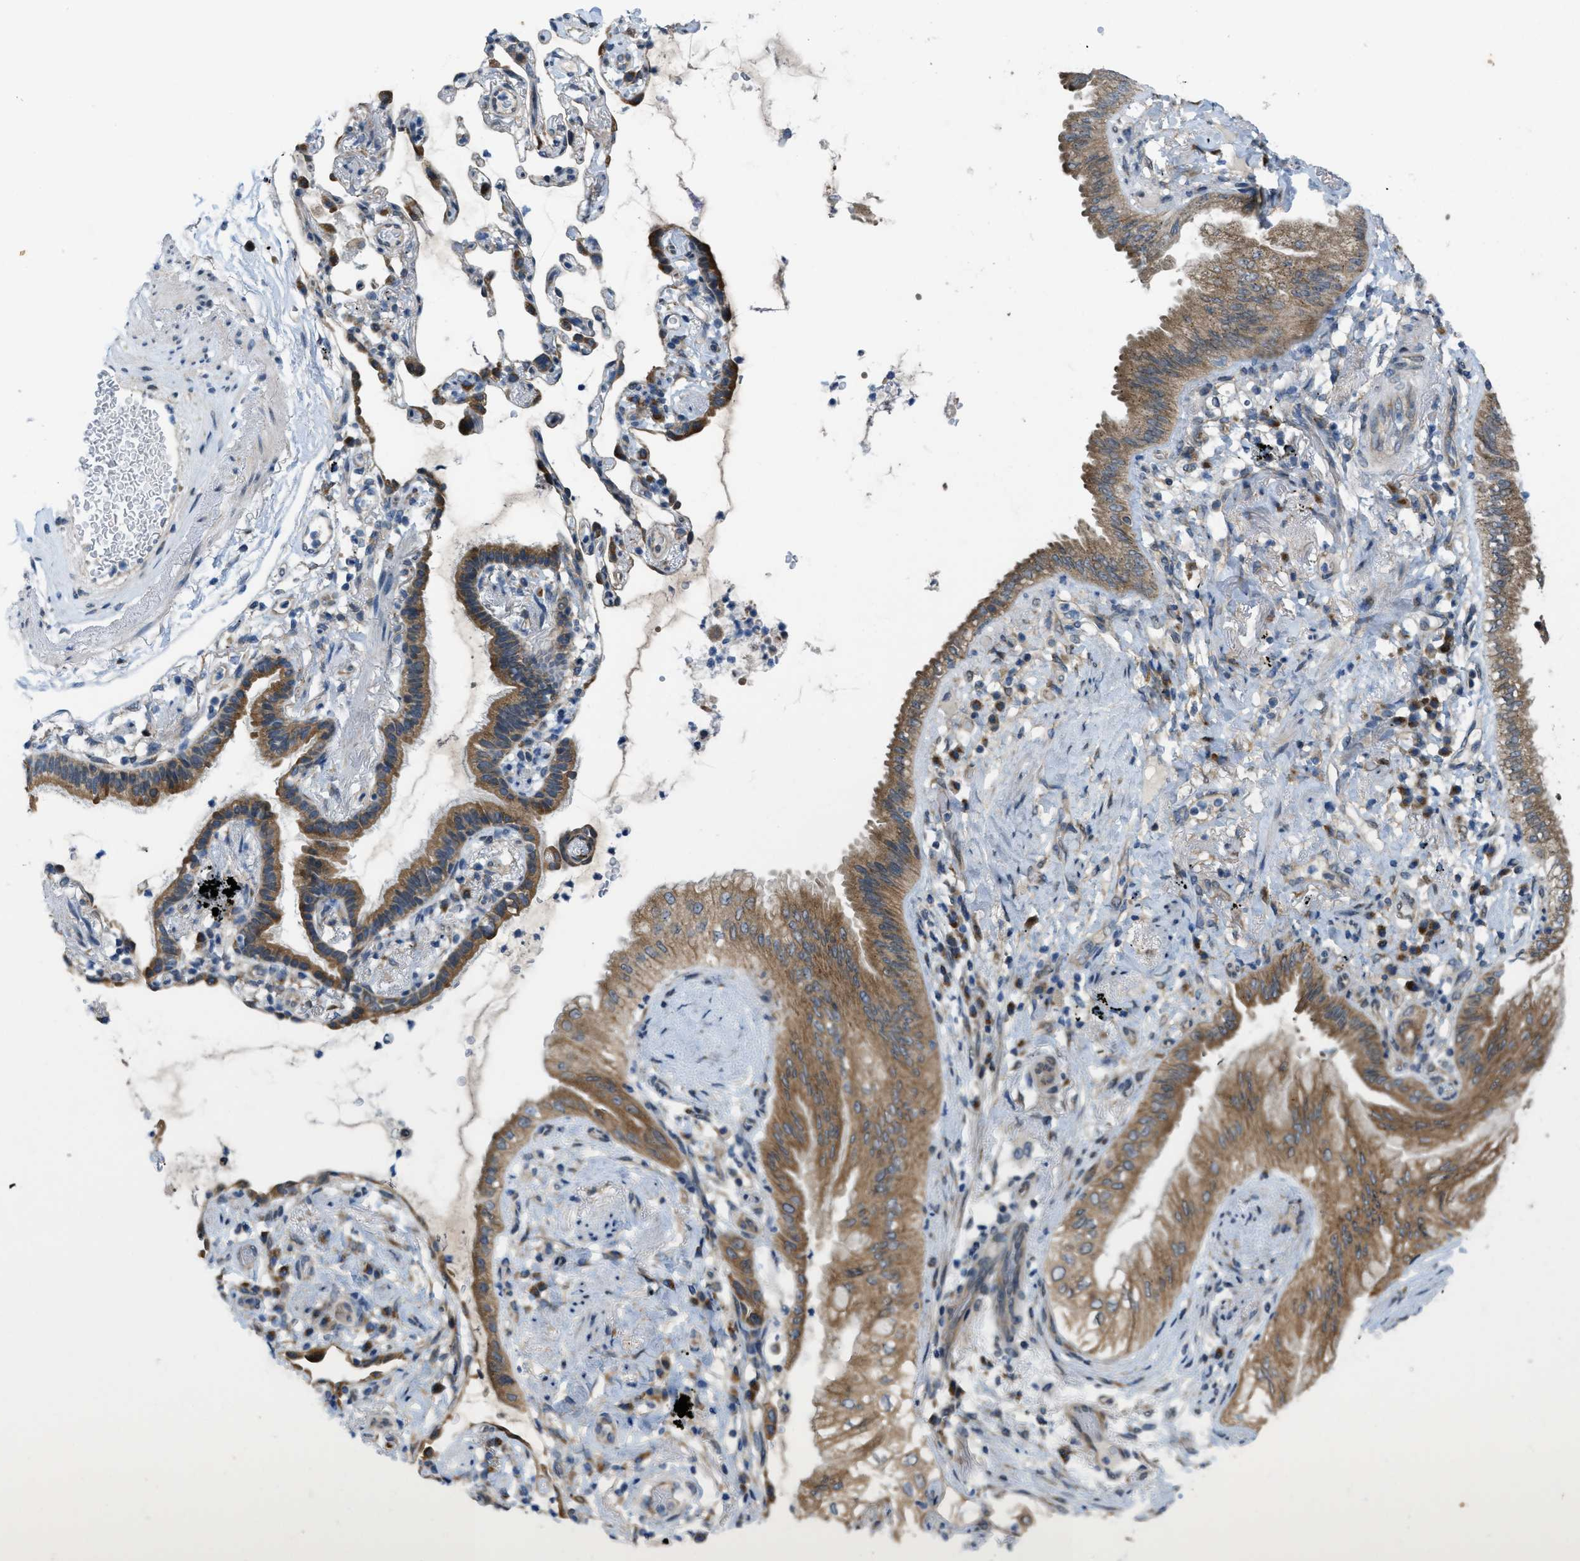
{"staining": {"intensity": "moderate", "quantity": ">75%", "location": "cytoplasmic/membranous"}, "tissue": "lung cancer", "cell_type": "Tumor cells", "image_type": "cancer", "snomed": [{"axis": "morphology", "description": "Normal tissue, NOS"}, {"axis": "morphology", "description": "Adenocarcinoma, NOS"}, {"axis": "topography", "description": "Bronchus"}, {"axis": "topography", "description": "Lung"}], "caption": "A medium amount of moderate cytoplasmic/membranous positivity is seen in about >75% of tumor cells in lung cancer (adenocarcinoma) tissue.", "gene": "IFNLR1", "patient": {"sex": "female", "age": 70}}